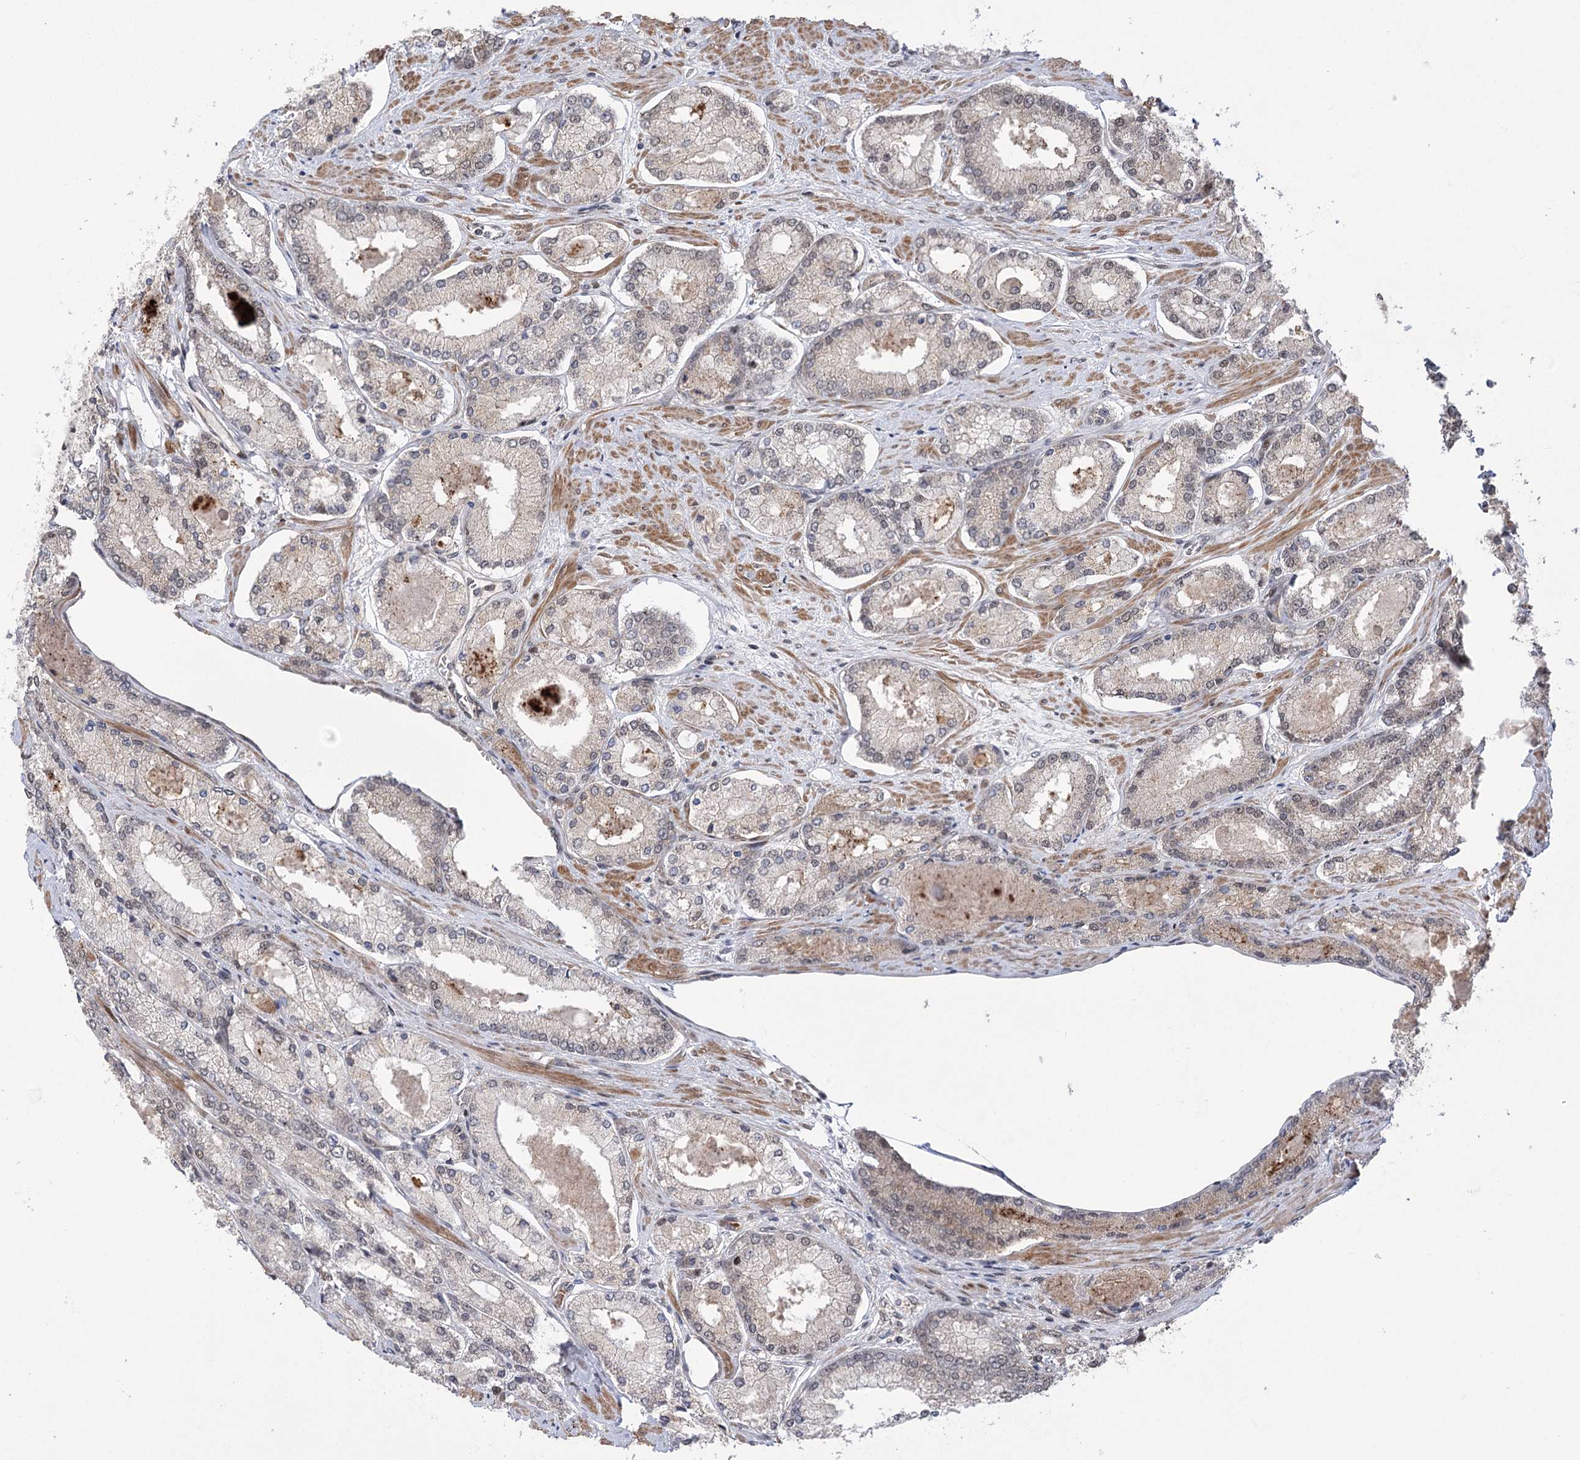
{"staining": {"intensity": "negative", "quantity": "none", "location": "none"}, "tissue": "prostate cancer", "cell_type": "Tumor cells", "image_type": "cancer", "snomed": [{"axis": "morphology", "description": "Adenocarcinoma, Low grade"}, {"axis": "topography", "description": "Prostate"}], "caption": "A high-resolution histopathology image shows IHC staining of prostate cancer (adenocarcinoma (low-grade)), which displays no significant expression in tumor cells.", "gene": "TENM2", "patient": {"sex": "male", "age": 74}}